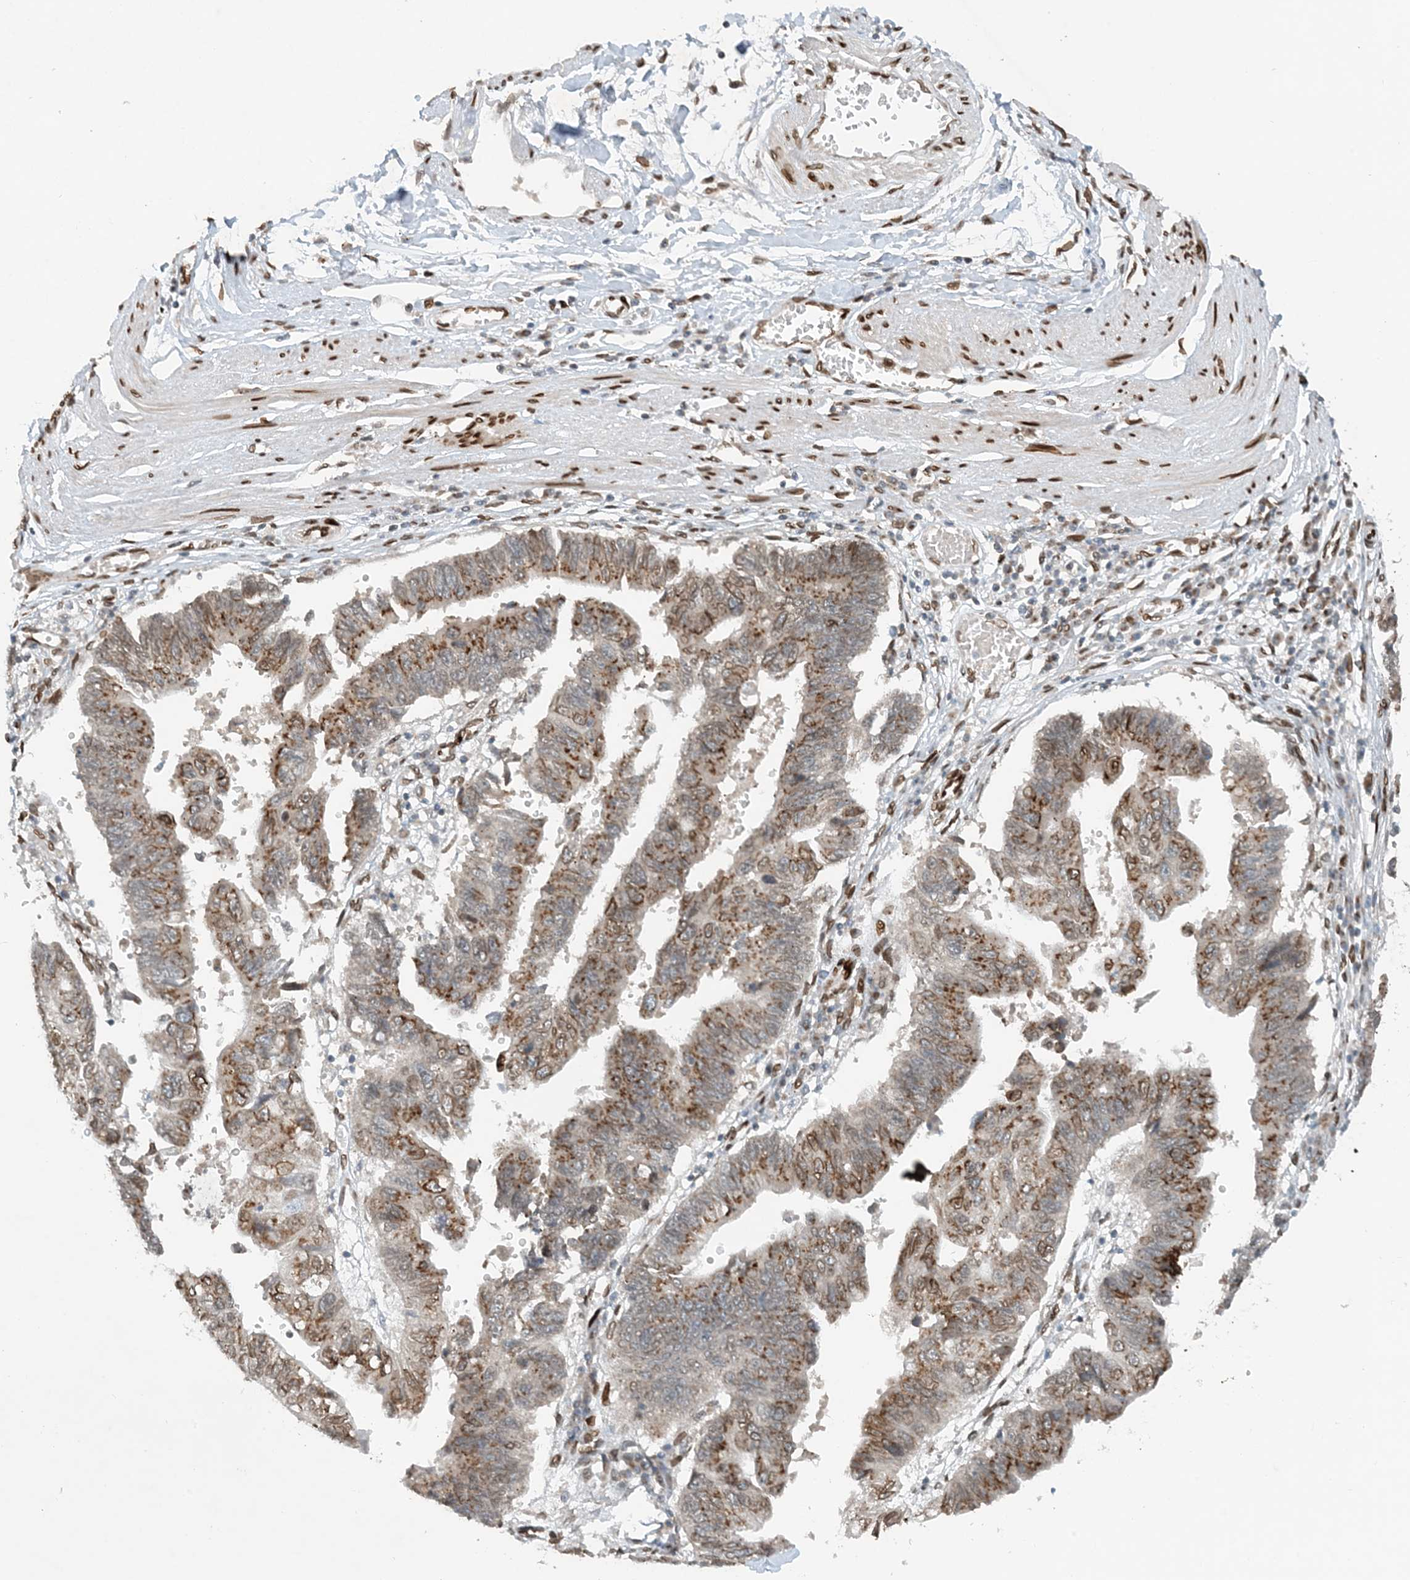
{"staining": {"intensity": "moderate", "quantity": ">75%", "location": "cytoplasmic/membranous"}, "tissue": "stomach cancer", "cell_type": "Tumor cells", "image_type": "cancer", "snomed": [{"axis": "morphology", "description": "Adenocarcinoma, NOS"}, {"axis": "topography", "description": "Stomach"}], "caption": "This photomicrograph reveals immunohistochemistry (IHC) staining of human stomach cancer, with medium moderate cytoplasmic/membranous expression in about >75% of tumor cells.", "gene": "SLC35A2", "patient": {"sex": "male", "age": 59}}